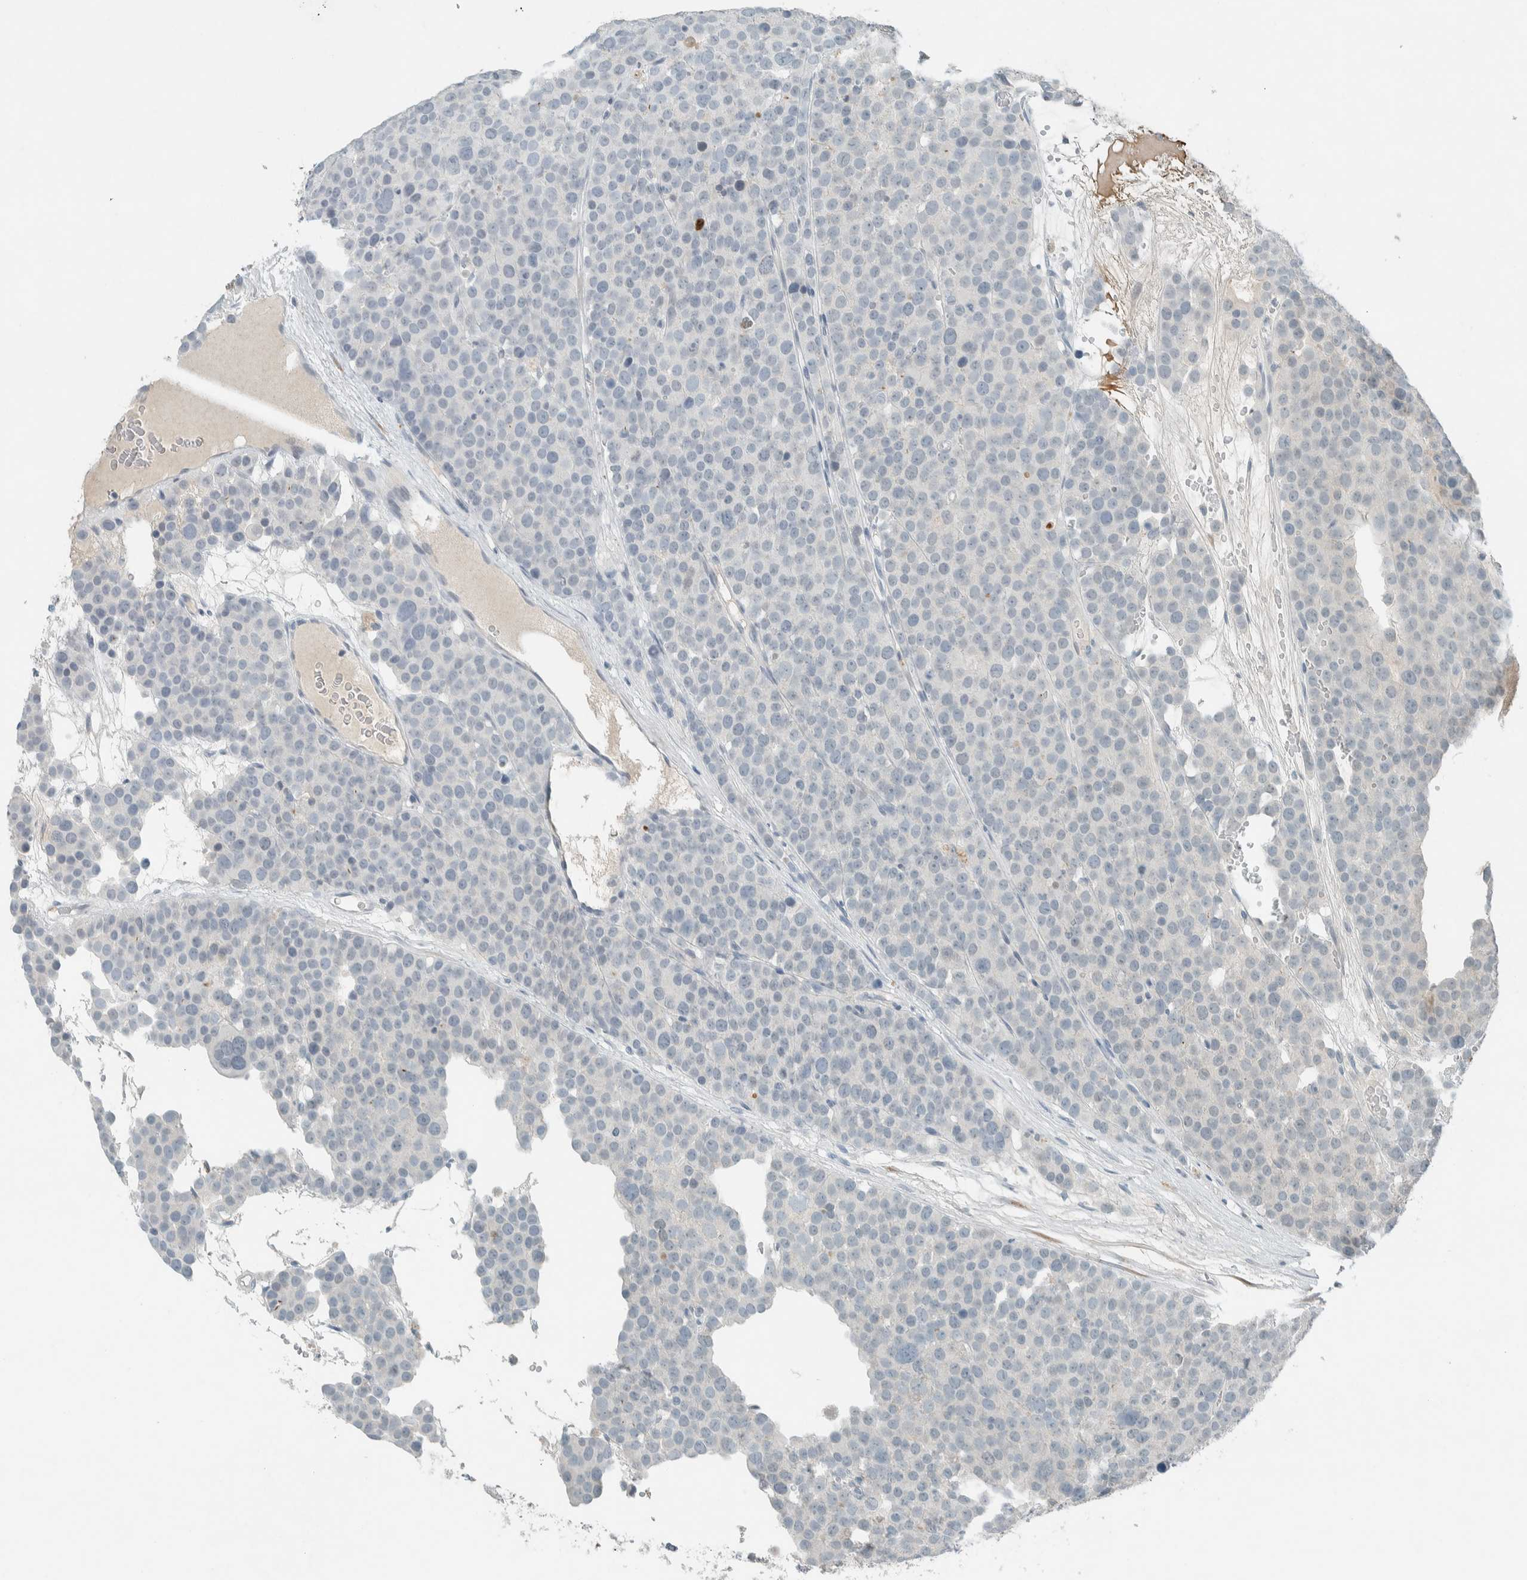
{"staining": {"intensity": "negative", "quantity": "none", "location": "none"}, "tissue": "testis cancer", "cell_type": "Tumor cells", "image_type": "cancer", "snomed": [{"axis": "morphology", "description": "Seminoma, NOS"}, {"axis": "topography", "description": "Testis"}], "caption": "This is an immunohistochemistry histopathology image of human testis seminoma. There is no positivity in tumor cells.", "gene": "CERCAM", "patient": {"sex": "male", "age": 71}}